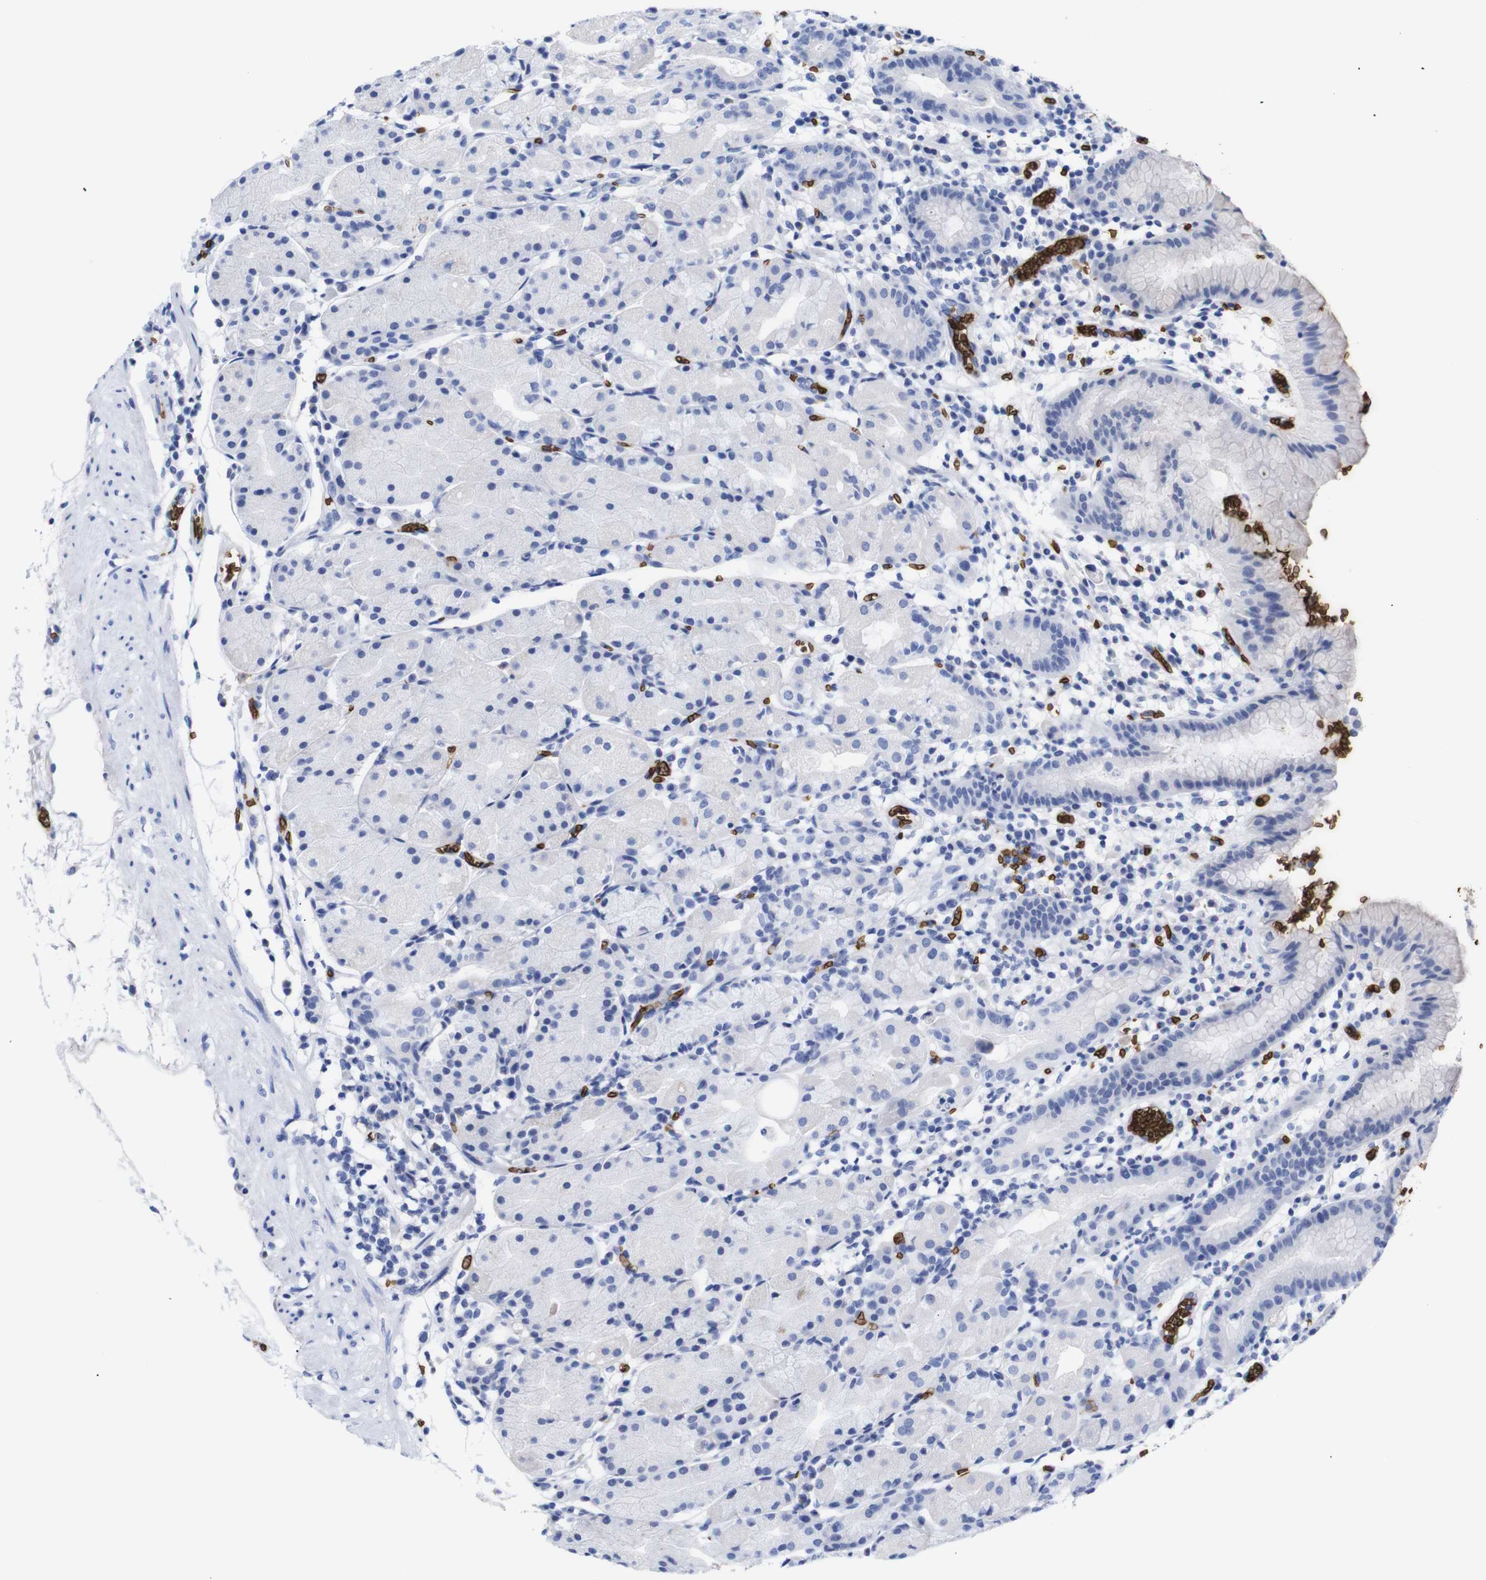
{"staining": {"intensity": "negative", "quantity": "none", "location": "none"}, "tissue": "stomach", "cell_type": "Glandular cells", "image_type": "normal", "snomed": [{"axis": "morphology", "description": "Normal tissue, NOS"}, {"axis": "topography", "description": "Stomach"}, {"axis": "topography", "description": "Stomach, lower"}], "caption": "Stomach stained for a protein using immunohistochemistry (IHC) reveals no expression glandular cells.", "gene": "S1PR2", "patient": {"sex": "female", "age": 75}}